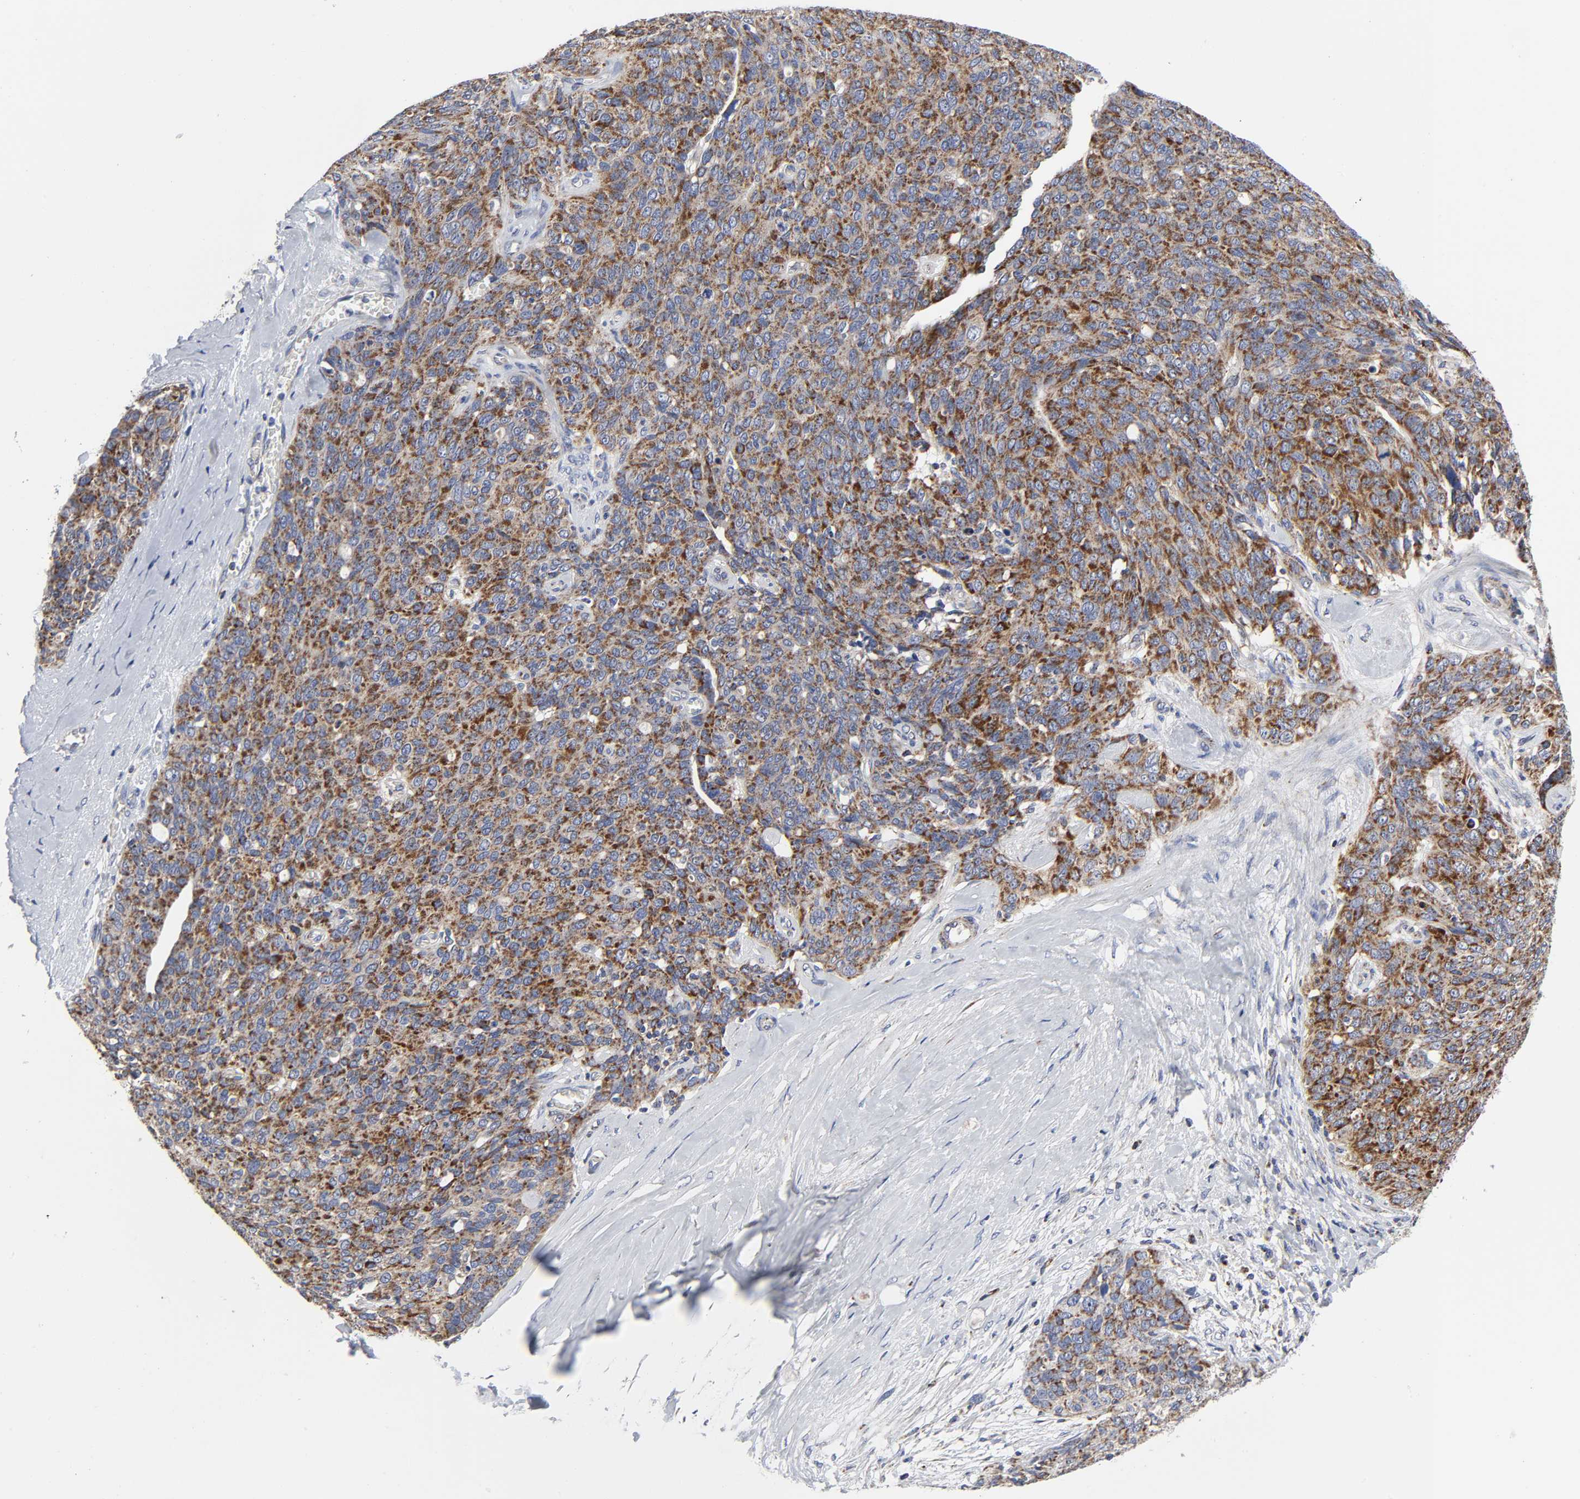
{"staining": {"intensity": "moderate", "quantity": ">75%", "location": "cytoplasmic/membranous"}, "tissue": "ovarian cancer", "cell_type": "Tumor cells", "image_type": "cancer", "snomed": [{"axis": "morphology", "description": "Carcinoma, endometroid"}, {"axis": "topography", "description": "Ovary"}], "caption": "Moderate cytoplasmic/membranous expression for a protein is appreciated in about >75% of tumor cells of ovarian endometroid carcinoma using immunohistochemistry.", "gene": "AOPEP", "patient": {"sex": "female", "age": 60}}